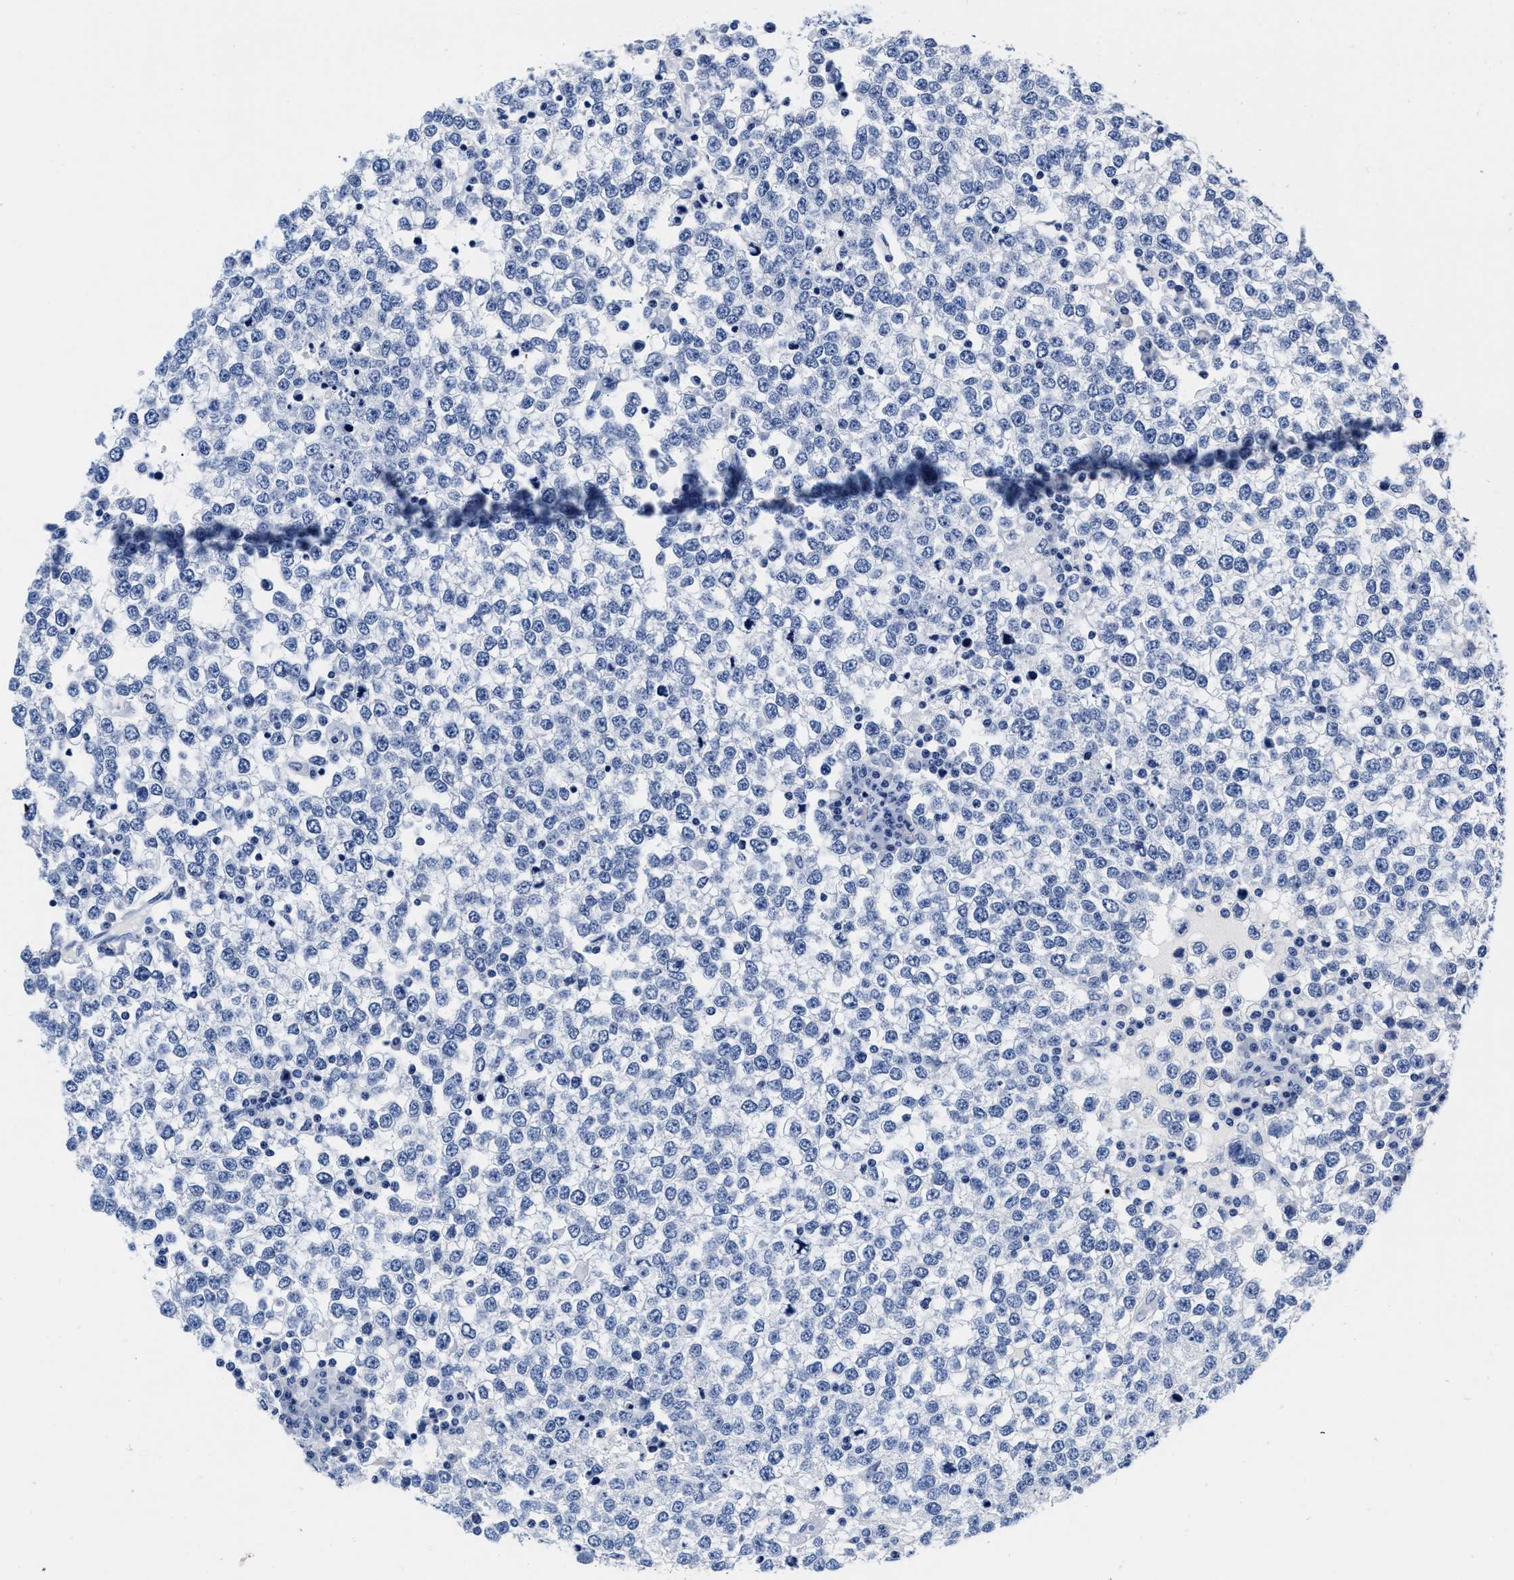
{"staining": {"intensity": "negative", "quantity": "none", "location": "none"}, "tissue": "testis cancer", "cell_type": "Tumor cells", "image_type": "cancer", "snomed": [{"axis": "morphology", "description": "Seminoma, NOS"}, {"axis": "topography", "description": "Testis"}], "caption": "This is an immunohistochemistry (IHC) histopathology image of testis cancer (seminoma). There is no expression in tumor cells.", "gene": "CER1", "patient": {"sex": "male", "age": 65}}